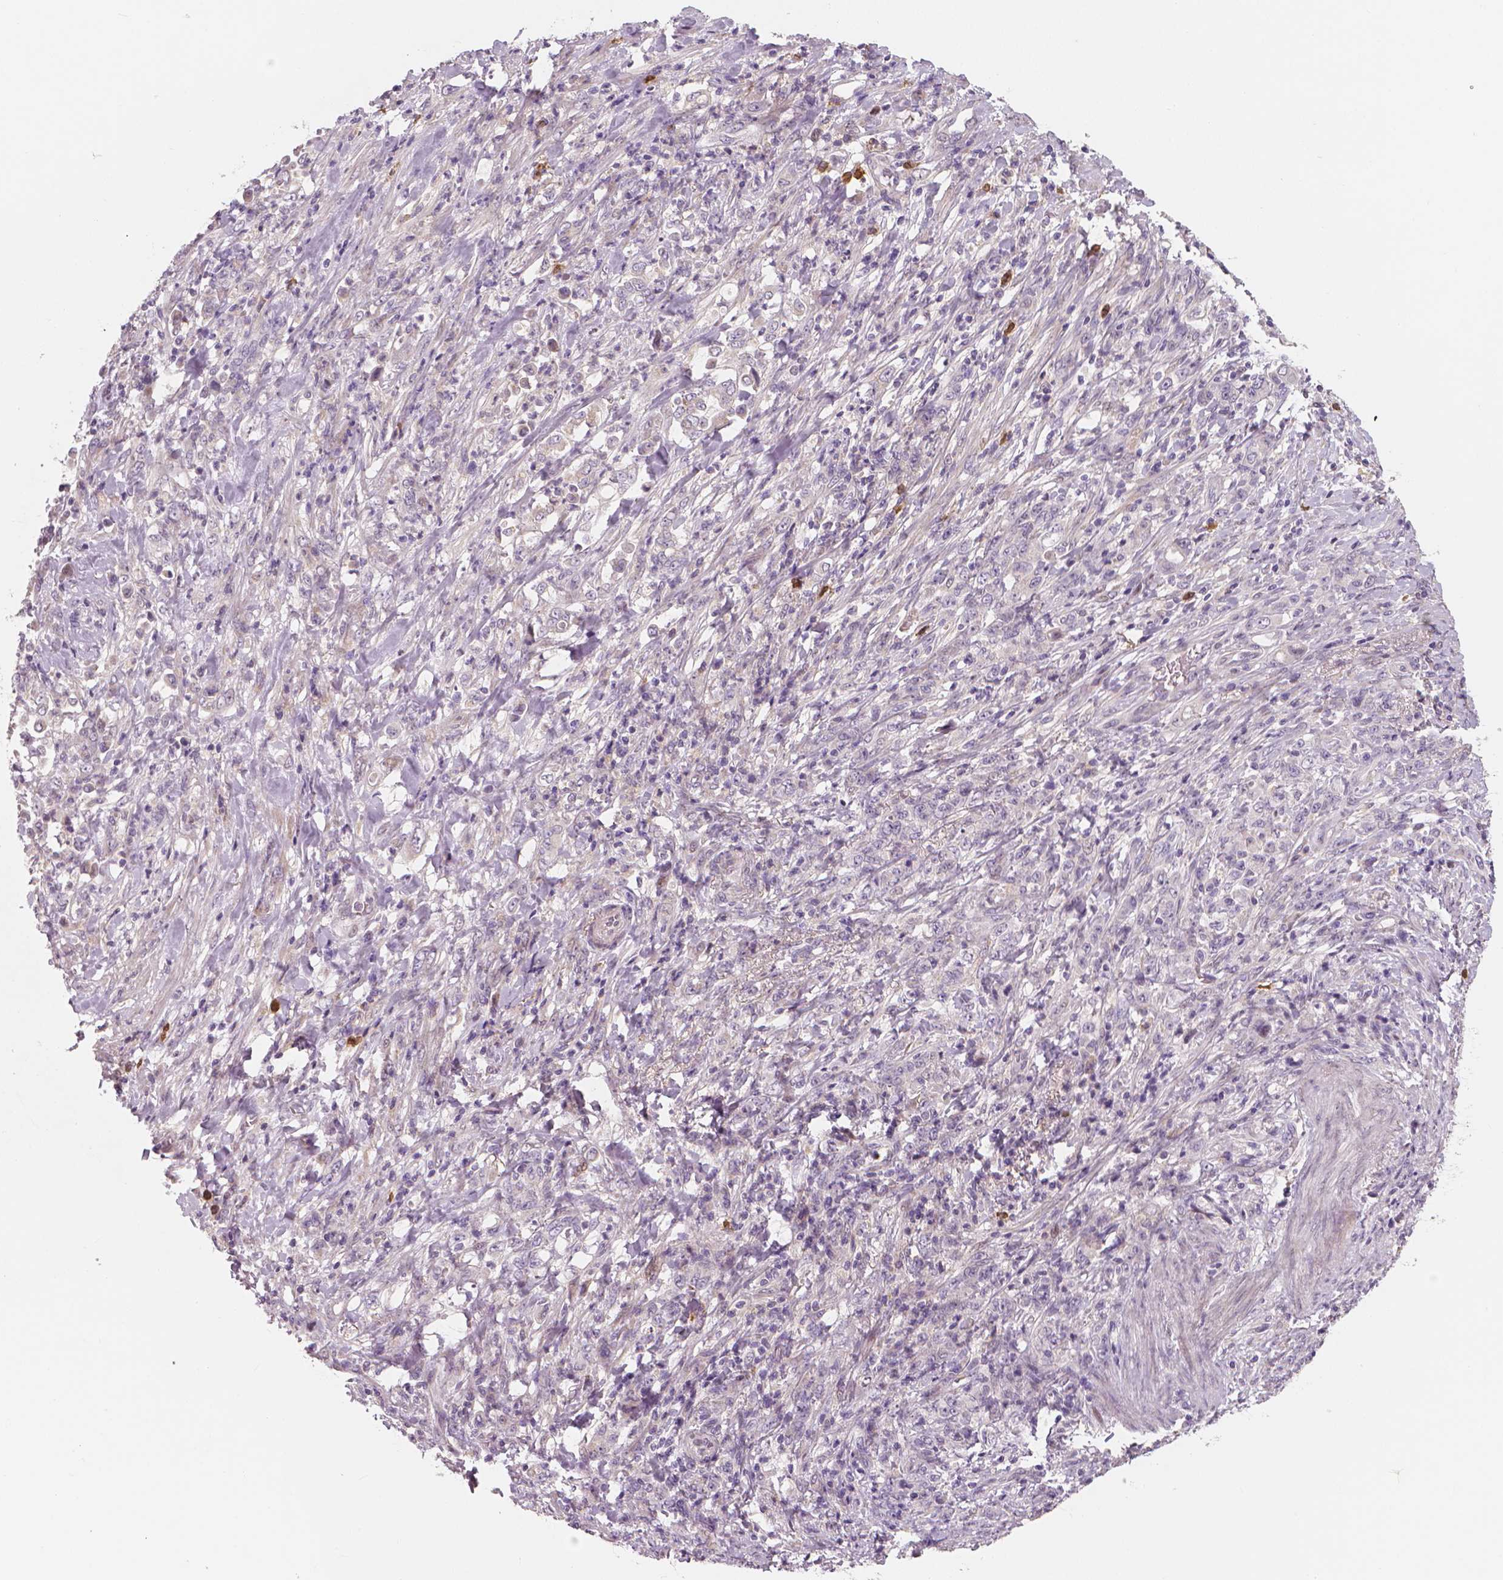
{"staining": {"intensity": "negative", "quantity": "none", "location": "none"}, "tissue": "stomach cancer", "cell_type": "Tumor cells", "image_type": "cancer", "snomed": [{"axis": "morphology", "description": "Adenocarcinoma, NOS"}, {"axis": "topography", "description": "Stomach"}], "caption": "Immunohistochemistry (IHC) of human stomach cancer (adenocarcinoma) shows no positivity in tumor cells. Nuclei are stained in blue.", "gene": "RNASE7", "patient": {"sex": "female", "age": 79}}